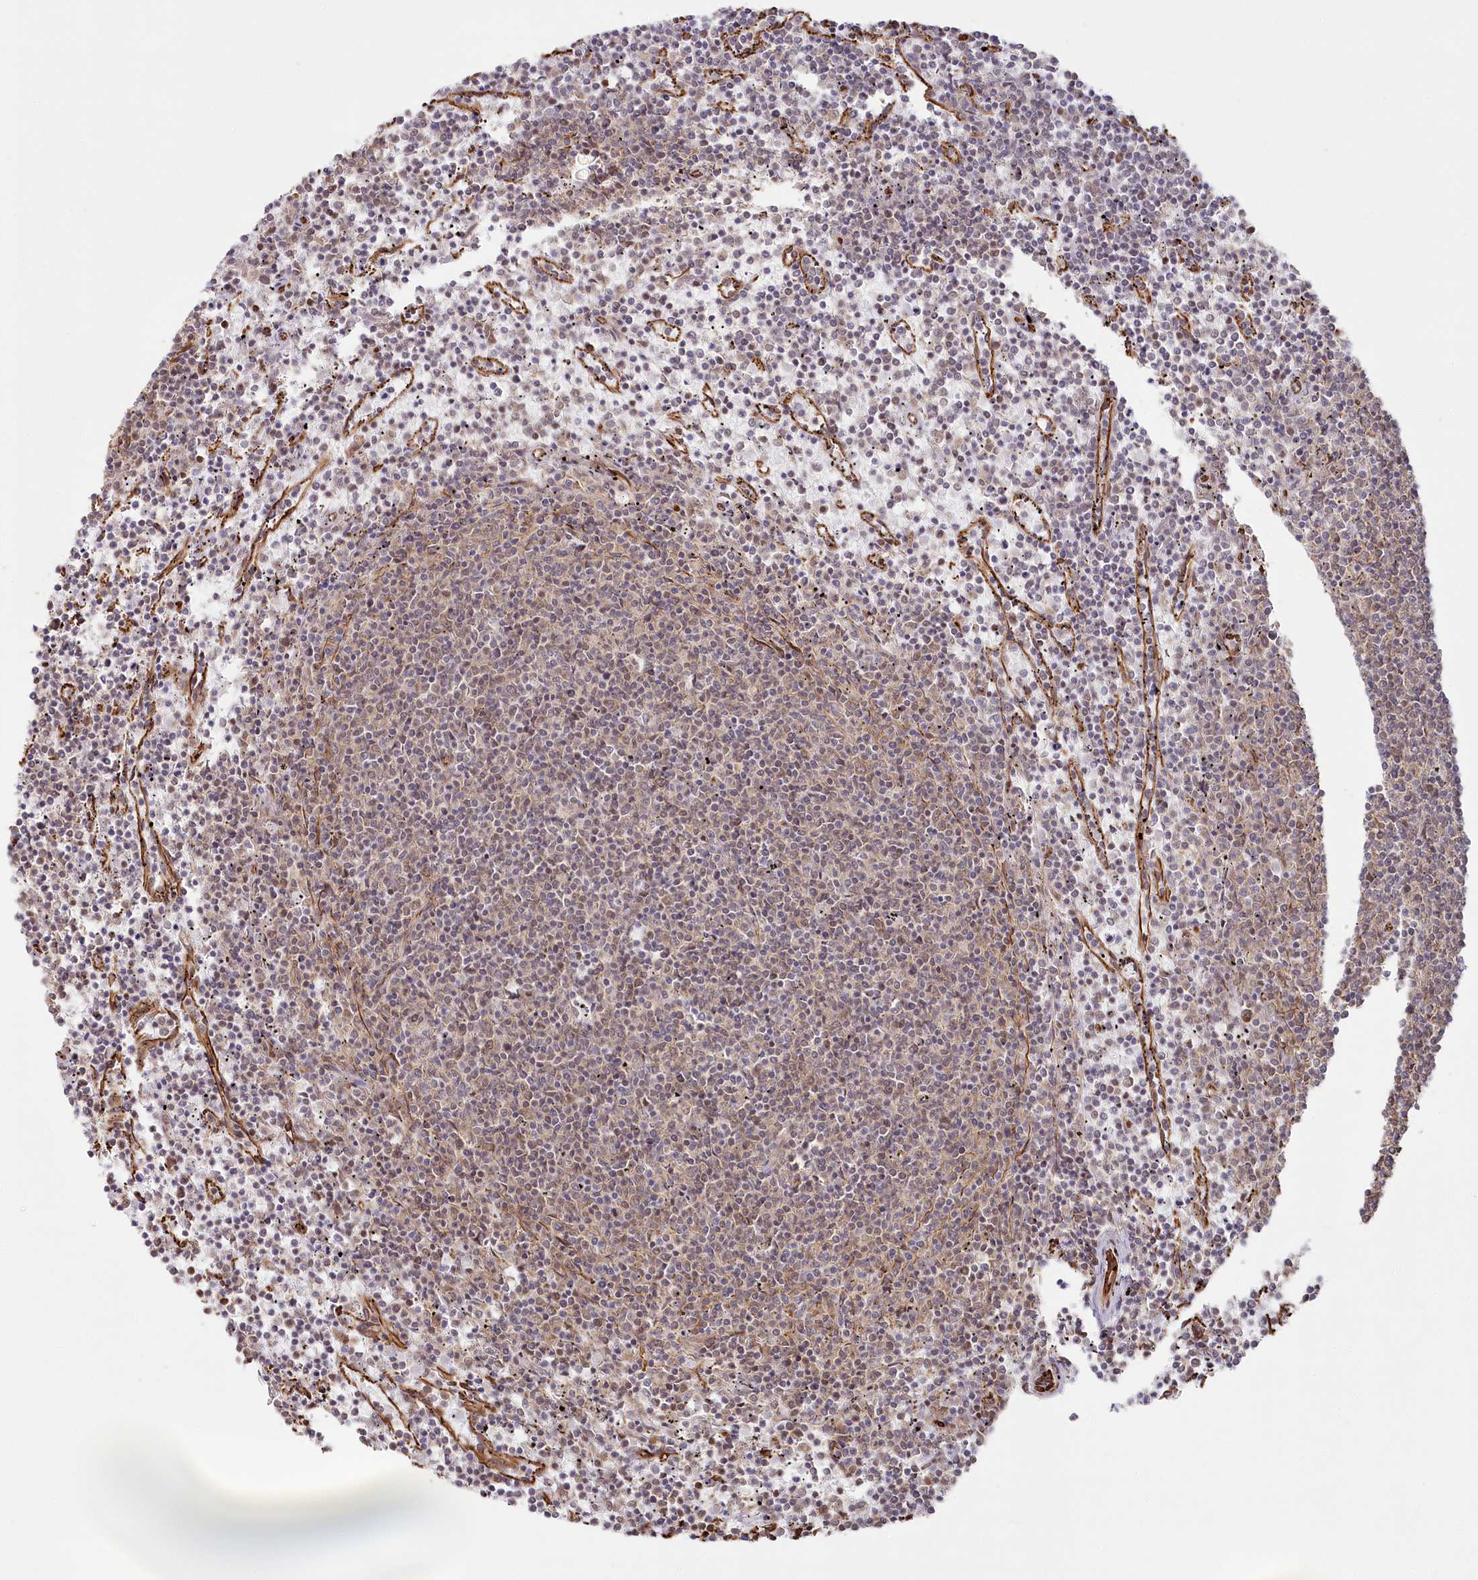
{"staining": {"intensity": "negative", "quantity": "none", "location": "none"}, "tissue": "lymphoma", "cell_type": "Tumor cells", "image_type": "cancer", "snomed": [{"axis": "morphology", "description": "Malignant lymphoma, non-Hodgkin's type, Low grade"}, {"axis": "topography", "description": "Spleen"}], "caption": "Photomicrograph shows no significant protein positivity in tumor cells of low-grade malignant lymphoma, non-Hodgkin's type.", "gene": "TTC1", "patient": {"sex": "female", "age": 50}}